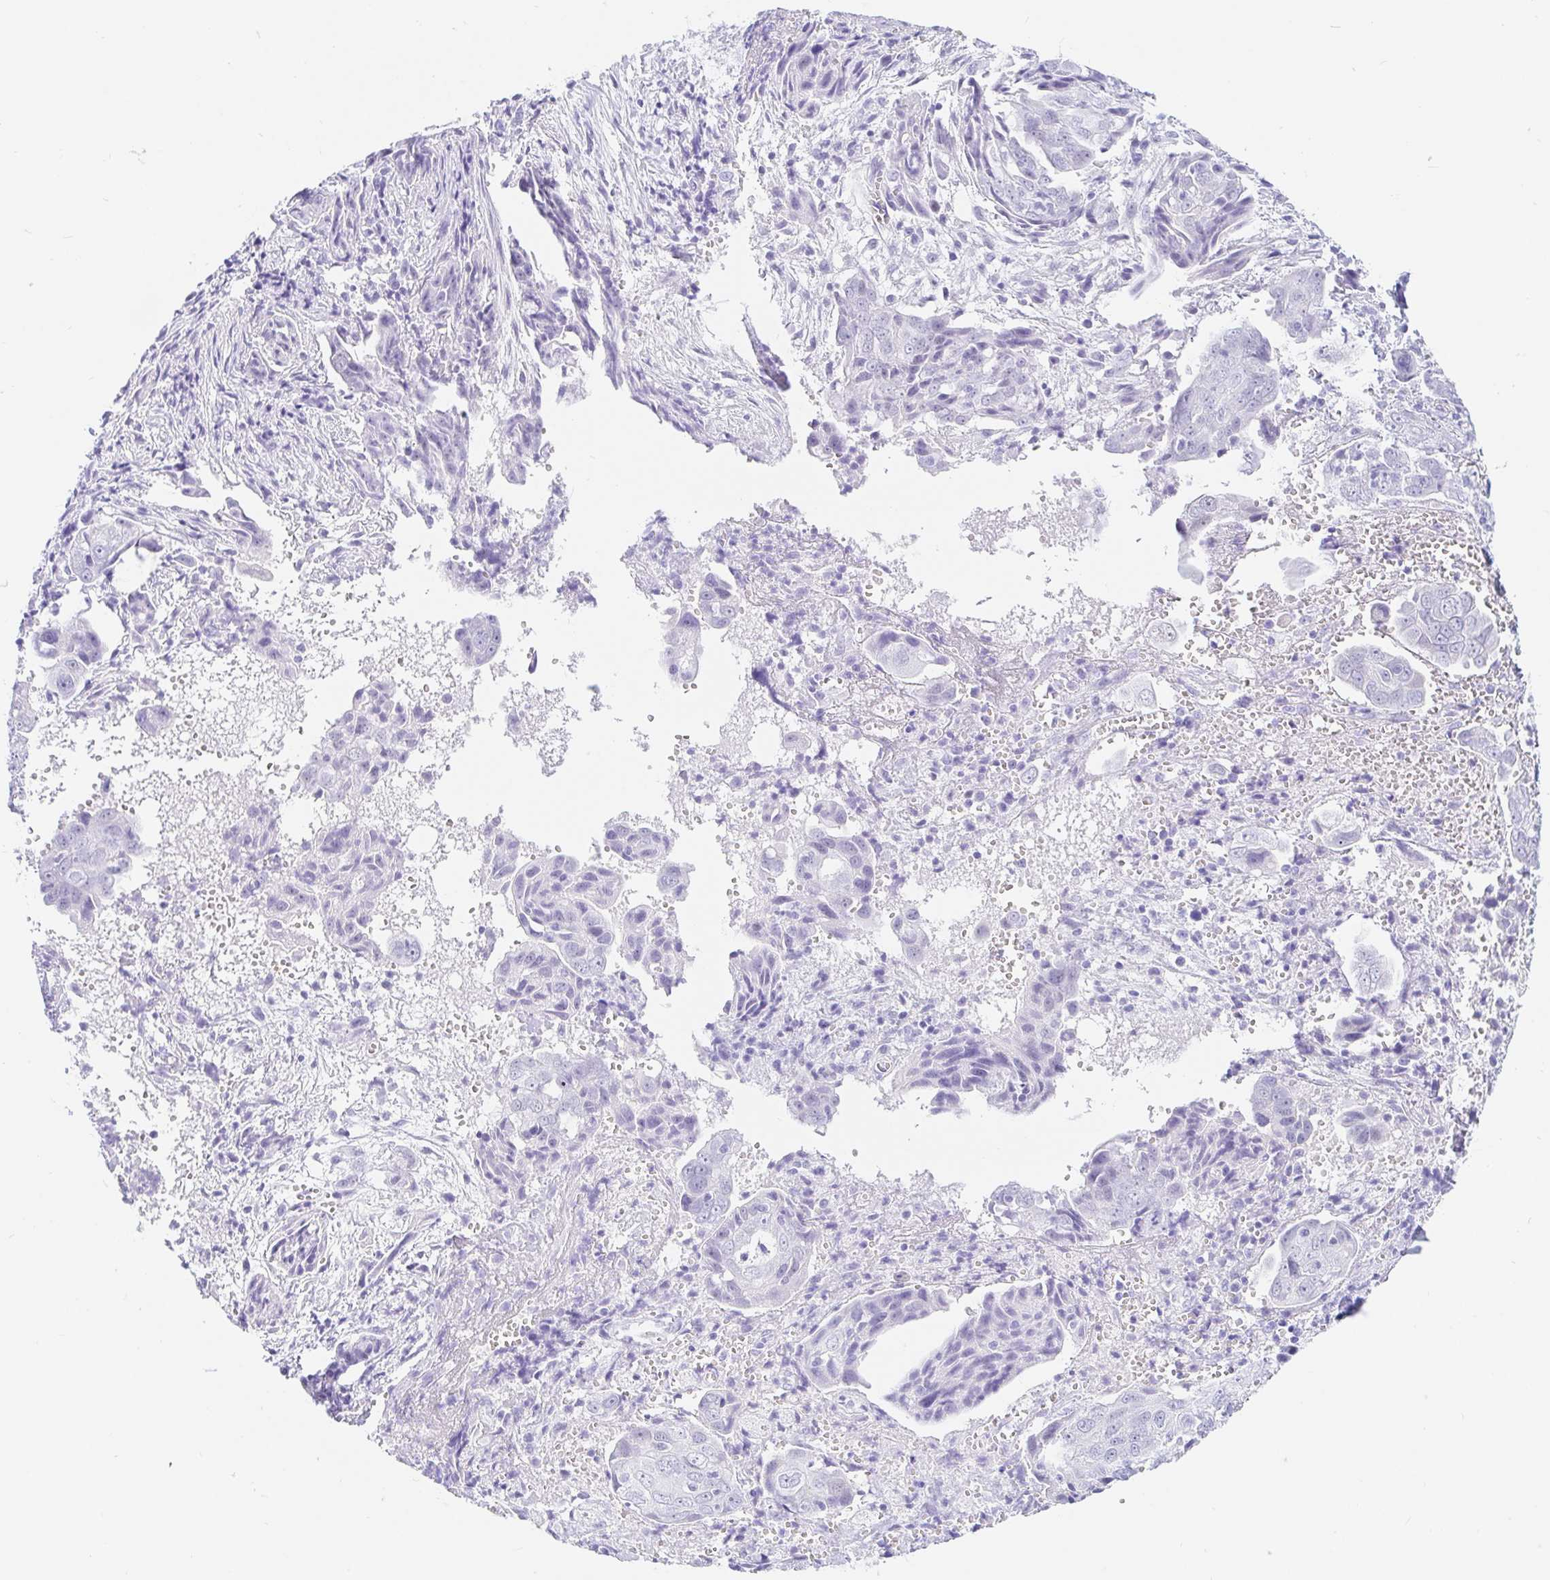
{"staining": {"intensity": "negative", "quantity": "none", "location": "none"}, "tissue": "ovarian cancer", "cell_type": "Tumor cells", "image_type": "cancer", "snomed": [{"axis": "morphology", "description": "Carcinoma, endometroid"}, {"axis": "topography", "description": "Ovary"}], "caption": "Endometroid carcinoma (ovarian) stained for a protein using immunohistochemistry reveals no expression tumor cells.", "gene": "OR6T1", "patient": {"sex": "female", "age": 70}}